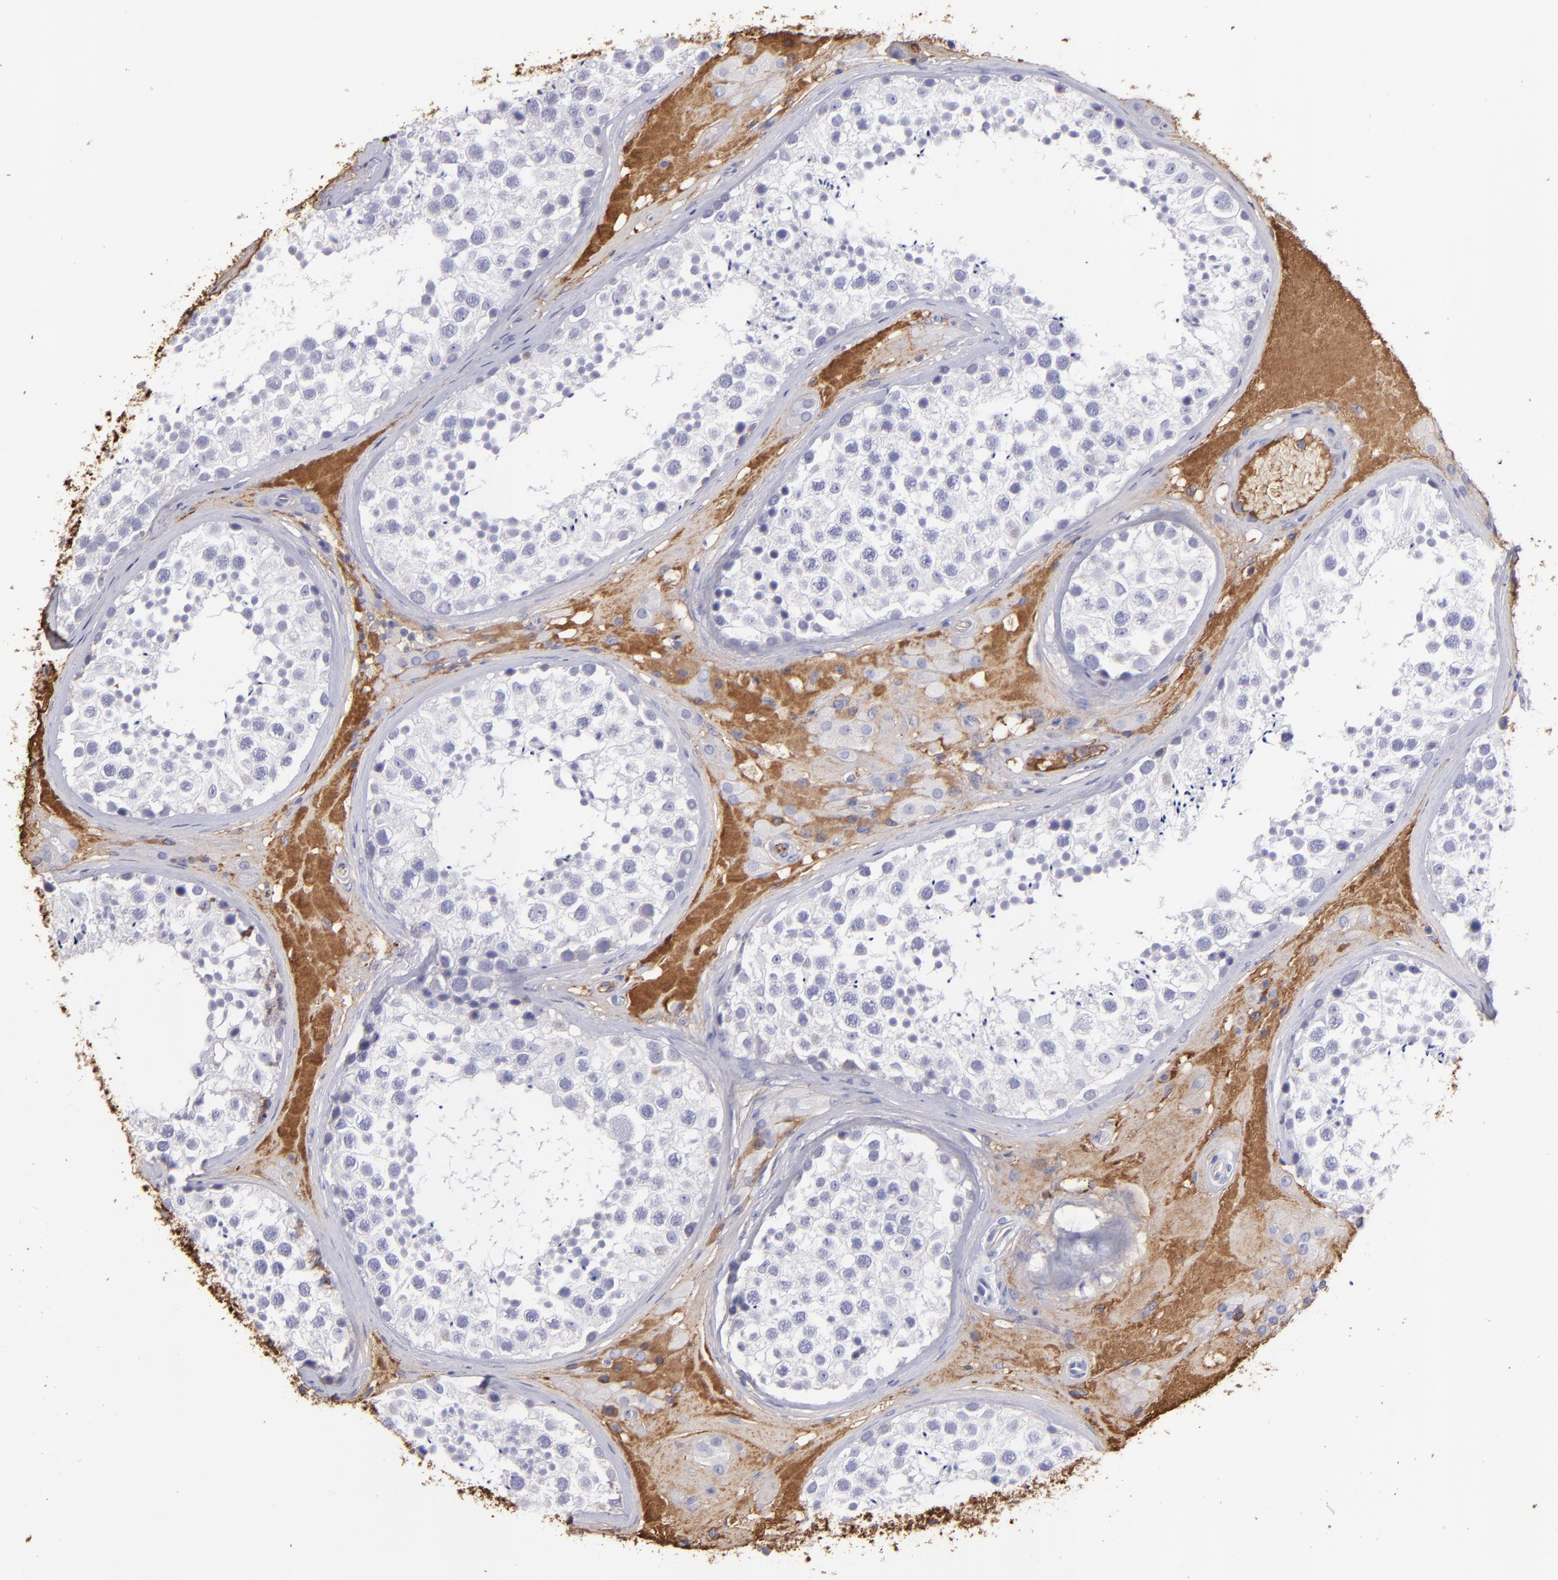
{"staining": {"intensity": "negative", "quantity": "none", "location": "none"}, "tissue": "testis", "cell_type": "Cells in seminiferous ducts", "image_type": "normal", "snomed": [{"axis": "morphology", "description": "Normal tissue, NOS"}, {"axis": "topography", "description": "Testis"}], "caption": "This is a micrograph of immunohistochemistry staining of benign testis, which shows no staining in cells in seminiferous ducts. Brightfield microscopy of immunohistochemistry stained with DAB (3,3'-diaminobenzidine) (brown) and hematoxylin (blue), captured at high magnification.", "gene": "FGB", "patient": {"sex": "male", "age": 46}}